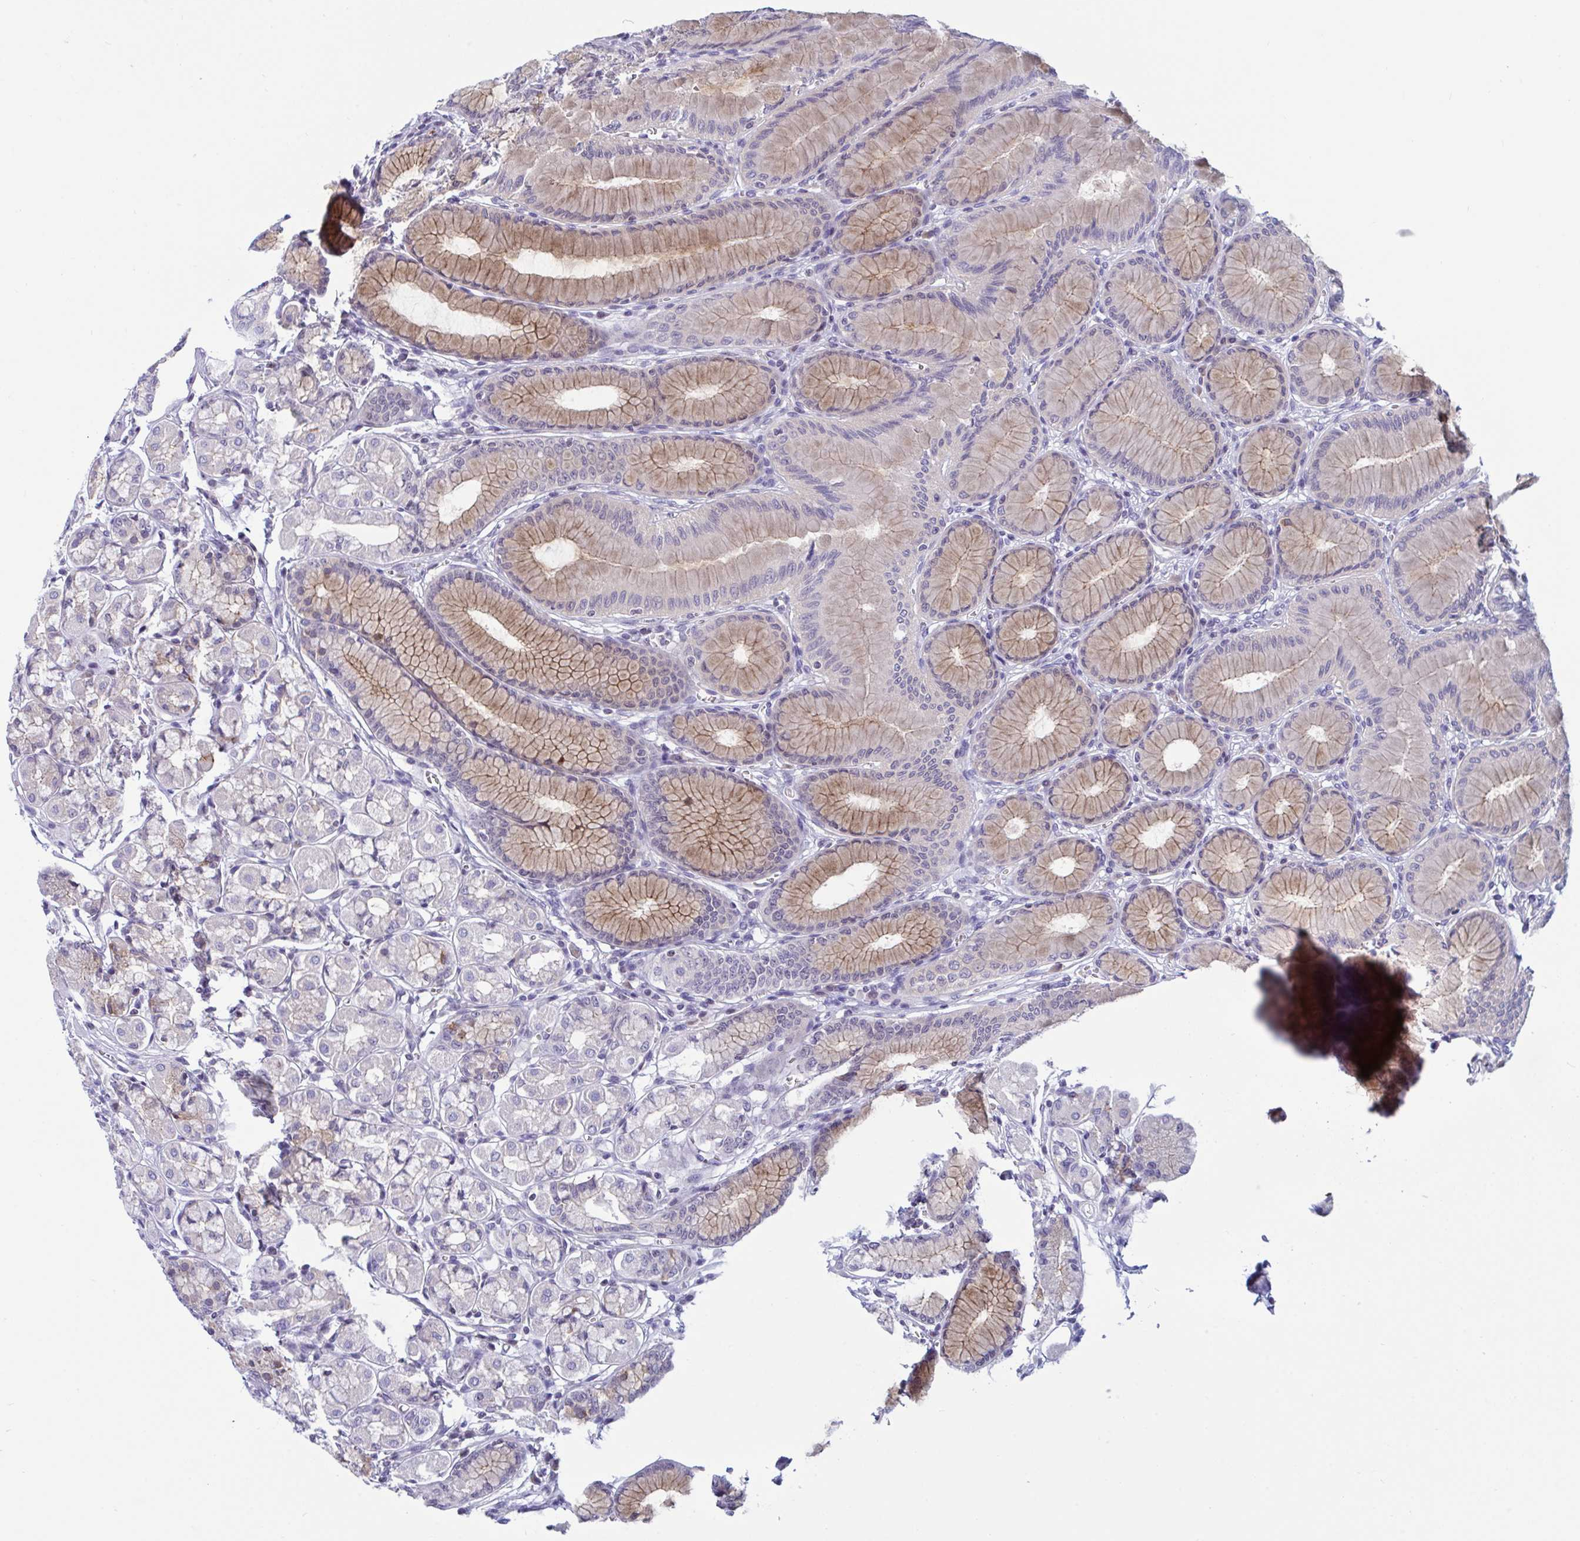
{"staining": {"intensity": "moderate", "quantity": "25%-75%", "location": "cytoplasmic/membranous"}, "tissue": "stomach", "cell_type": "Glandular cells", "image_type": "normal", "snomed": [{"axis": "morphology", "description": "Normal tissue, NOS"}, {"axis": "topography", "description": "Stomach"}, {"axis": "topography", "description": "Stomach, lower"}], "caption": "Protein expression by immunohistochemistry shows moderate cytoplasmic/membranous expression in approximately 25%-75% of glandular cells in normal stomach.", "gene": "SNX11", "patient": {"sex": "male", "age": 76}}